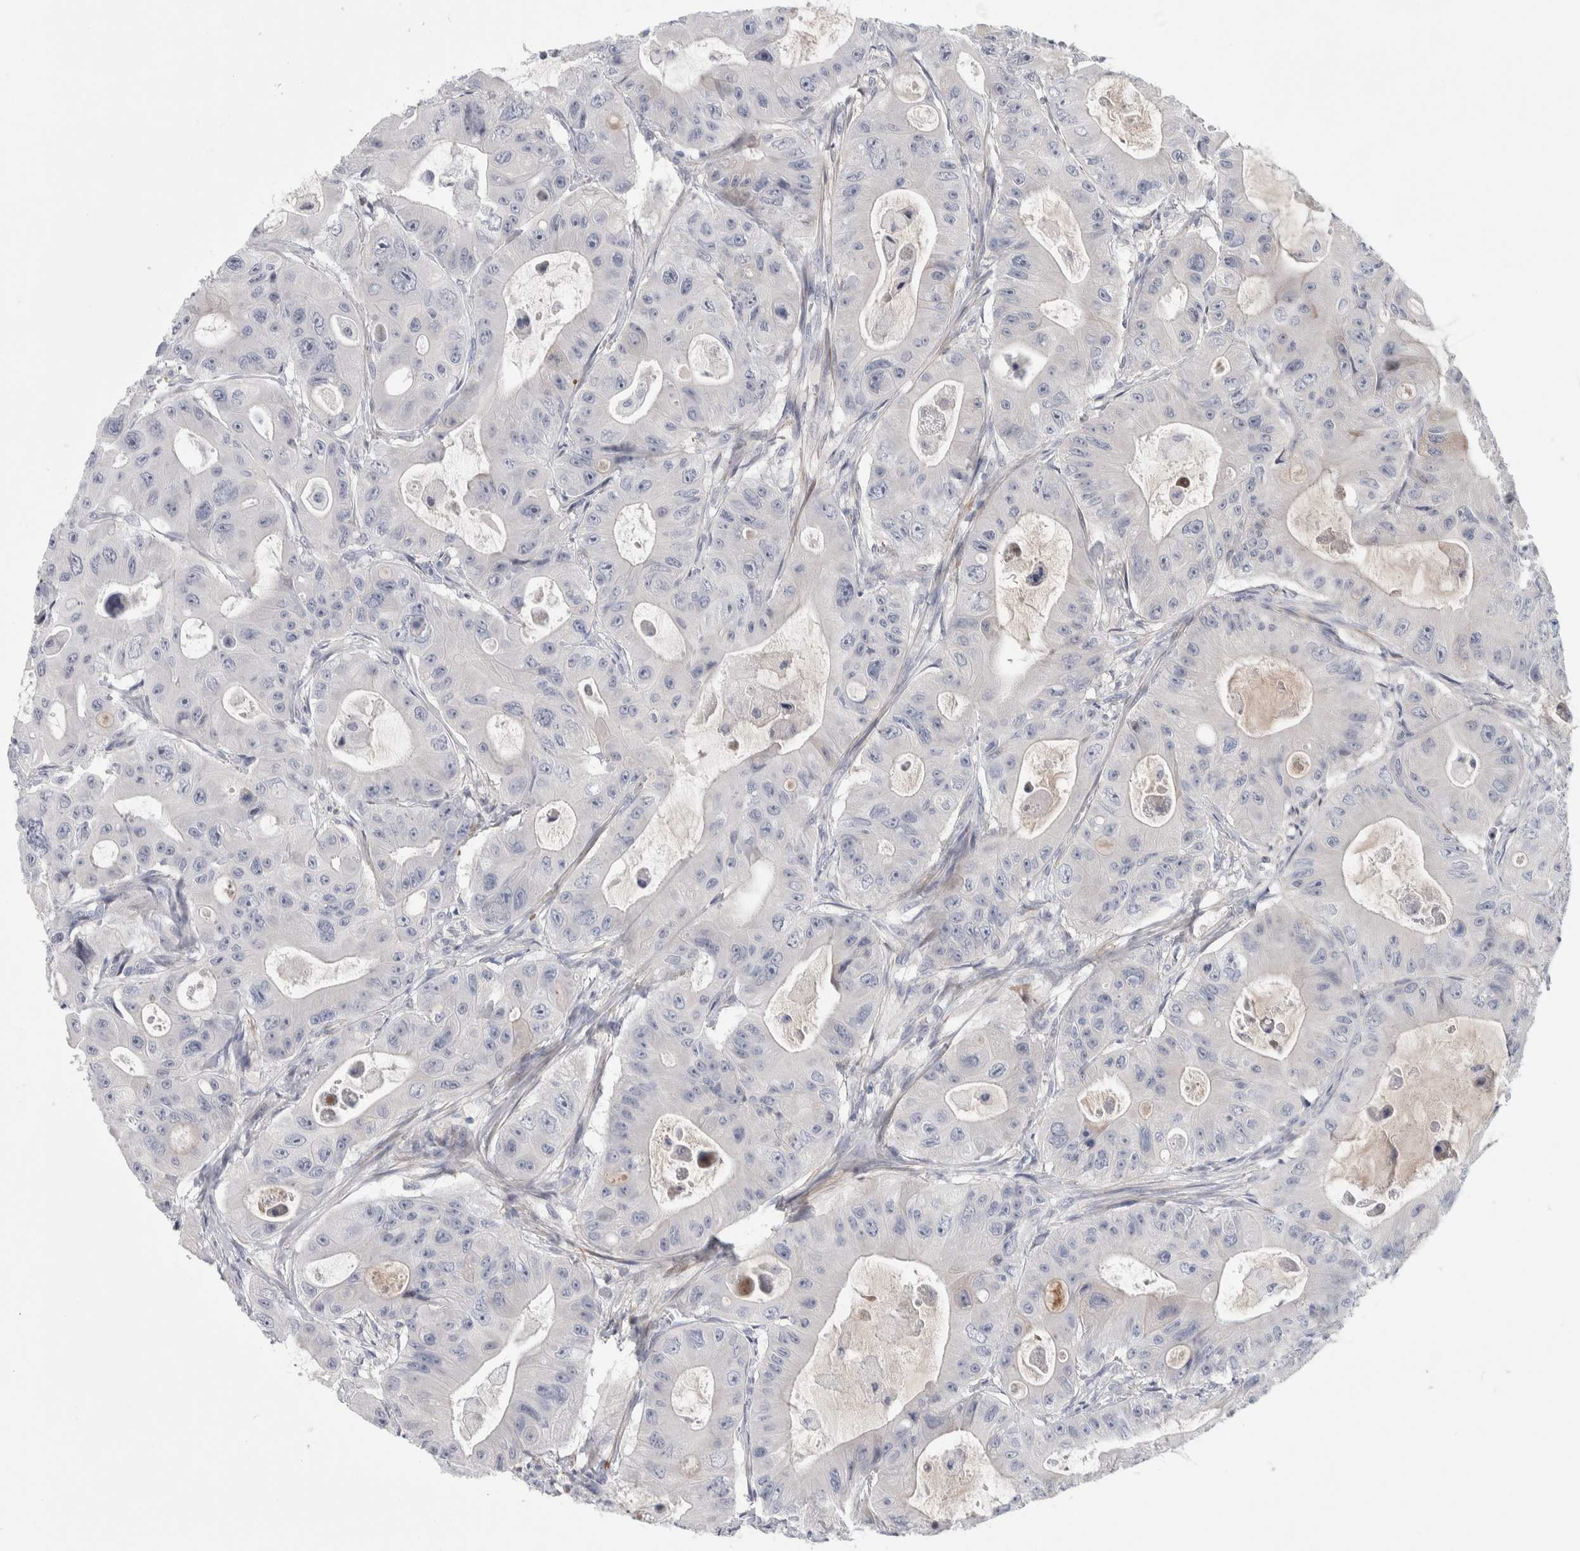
{"staining": {"intensity": "negative", "quantity": "none", "location": "none"}, "tissue": "colorectal cancer", "cell_type": "Tumor cells", "image_type": "cancer", "snomed": [{"axis": "morphology", "description": "Adenocarcinoma, NOS"}, {"axis": "topography", "description": "Colon"}], "caption": "There is no significant expression in tumor cells of adenocarcinoma (colorectal).", "gene": "PSMG3", "patient": {"sex": "female", "age": 46}}